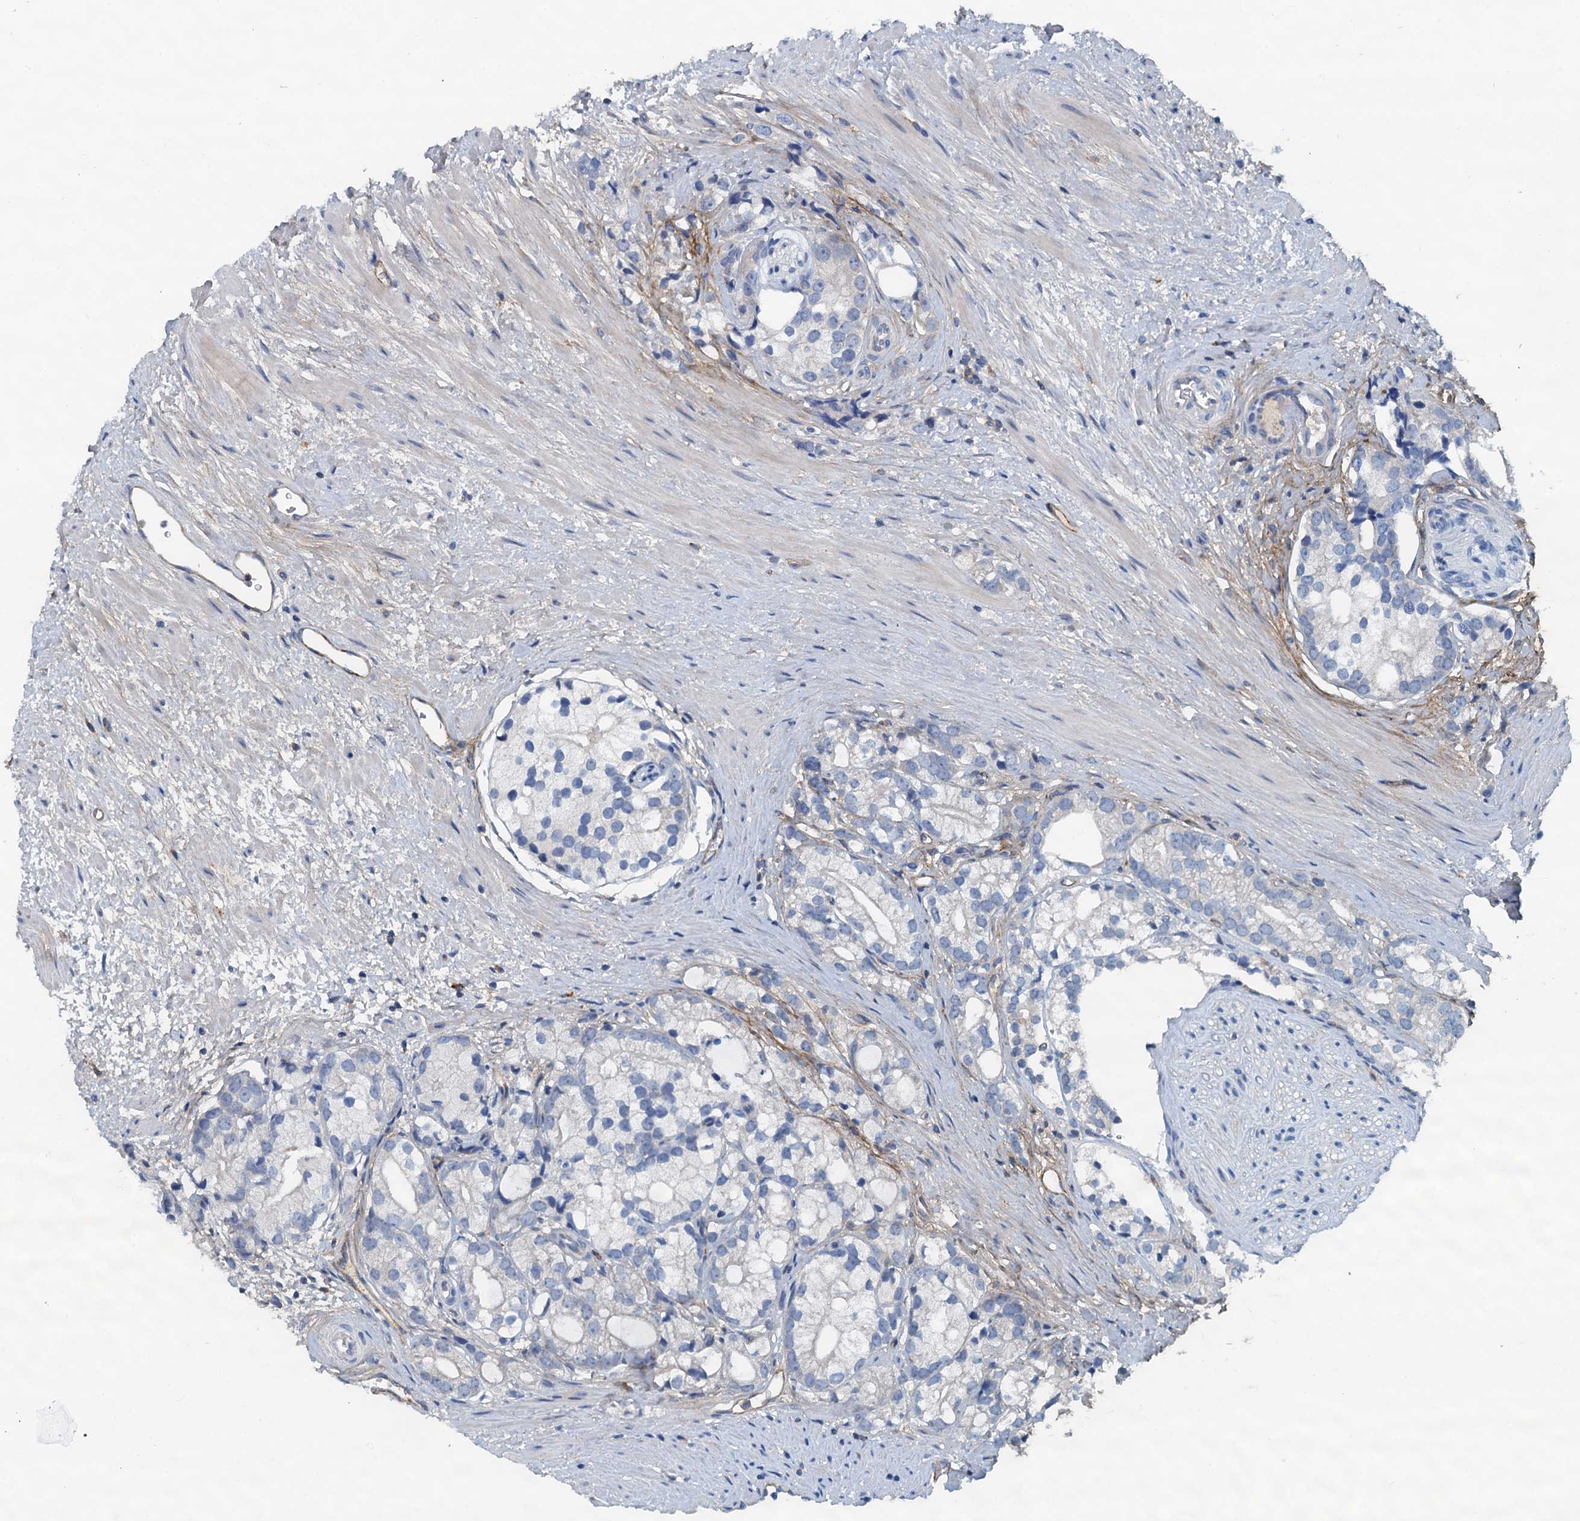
{"staining": {"intensity": "negative", "quantity": "none", "location": "none"}, "tissue": "prostate cancer", "cell_type": "Tumor cells", "image_type": "cancer", "snomed": [{"axis": "morphology", "description": "Adenocarcinoma, High grade"}, {"axis": "topography", "description": "Prostate"}], "caption": "Immunohistochemistry (IHC) photomicrograph of human adenocarcinoma (high-grade) (prostate) stained for a protein (brown), which reveals no staining in tumor cells. (DAB IHC with hematoxylin counter stain).", "gene": "THAP10", "patient": {"sex": "male", "age": 75}}